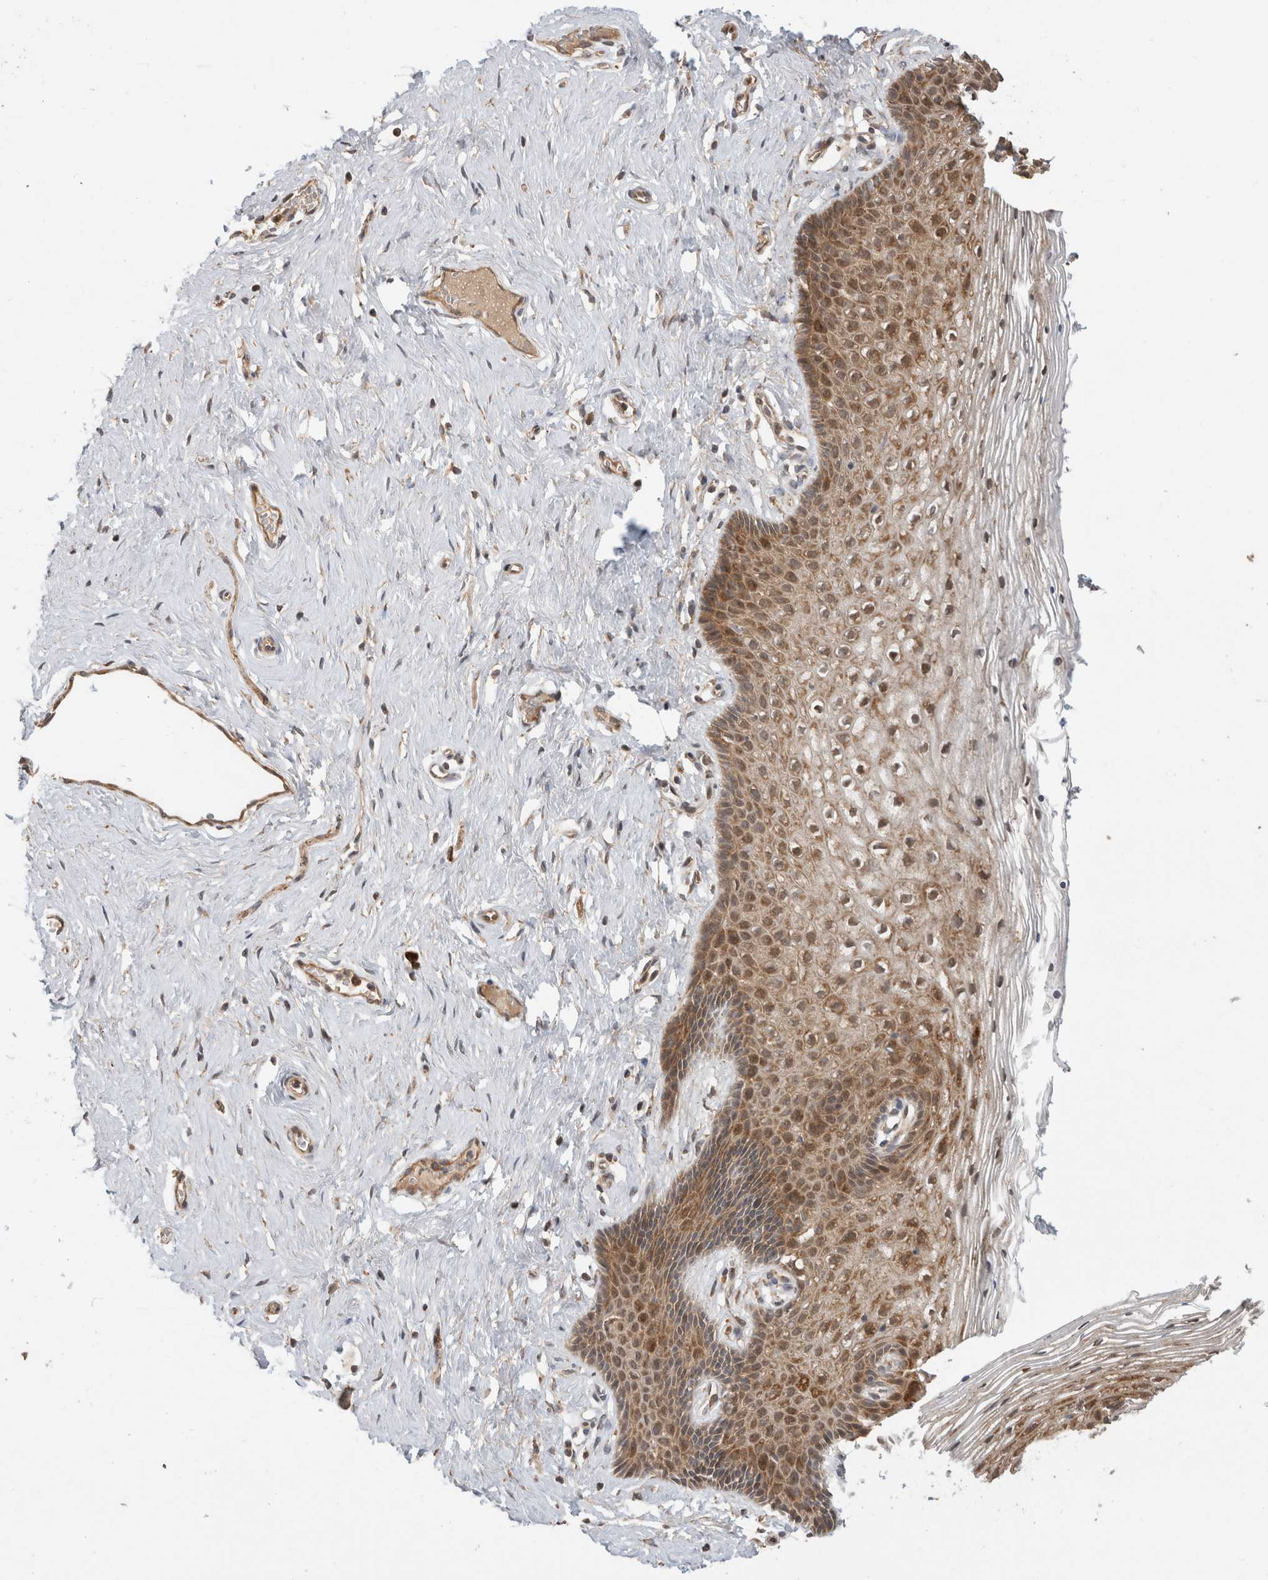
{"staining": {"intensity": "moderate", "quantity": ">75%", "location": "cytoplasmic/membranous"}, "tissue": "vagina", "cell_type": "Squamous epithelial cells", "image_type": "normal", "snomed": [{"axis": "morphology", "description": "Normal tissue, NOS"}, {"axis": "topography", "description": "Vagina"}], "caption": "An IHC micrograph of benign tissue is shown. Protein staining in brown shows moderate cytoplasmic/membranous positivity in vagina within squamous epithelial cells. Using DAB (brown) and hematoxylin (blue) stains, captured at high magnification using brightfield microscopy.", "gene": "PCDHB15", "patient": {"sex": "female", "age": 32}}